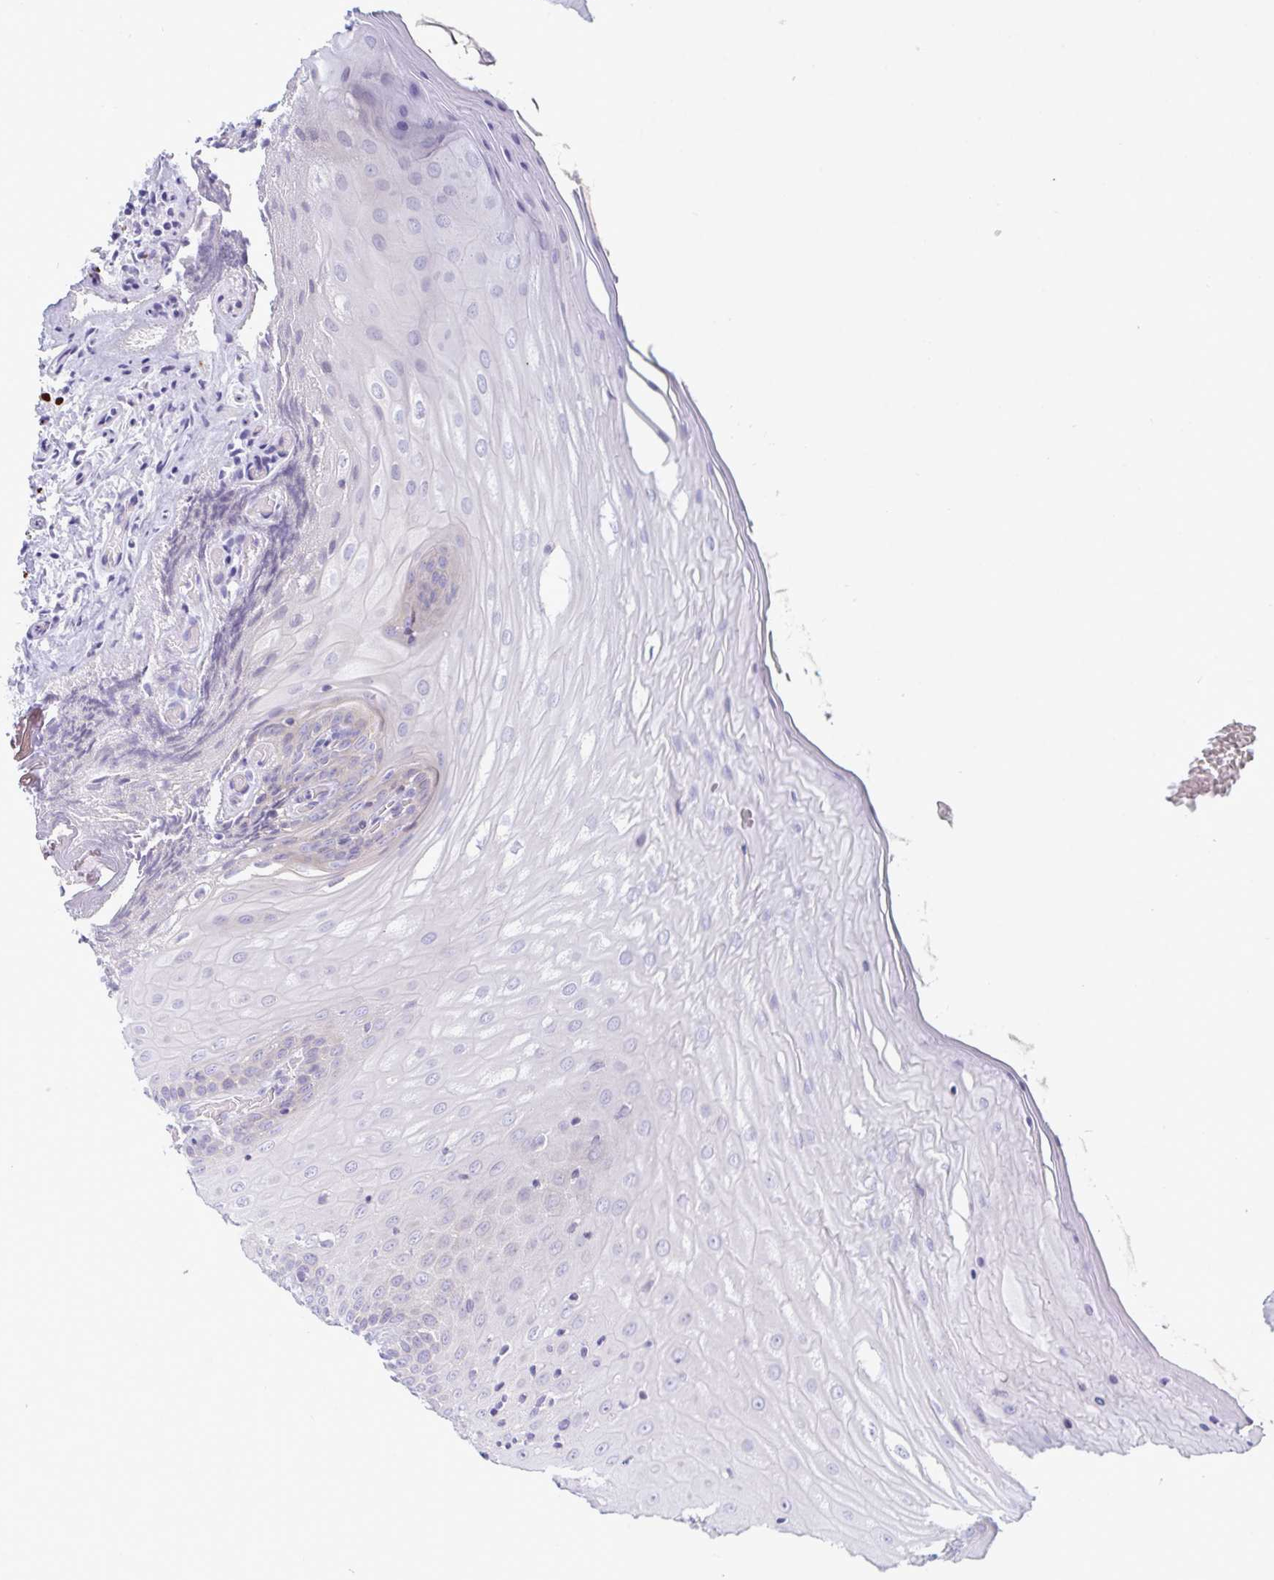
{"staining": {"intensity": "negative", "quantity": "none", "location": "none"}, "tissue": "oral mucosa", "cell_type": "Squamous epithelial cells", "image_type": "normal", "snomed": [{"axis": "morphology", "description": "Normal tissue, NOS"}, {"axis": "topography", "description": "Oral tissue"}, {"axis": "topography", "description": "Tounge, NOS"}, {"axis": "topography", "description": "Head-Neck"}], "caption": "Photomicrograph shows no protein expression in squamous epithelial cells of normal oral mucosa.", "gene": "NAA30", "patient": {"sex": "female", "age": 84}}